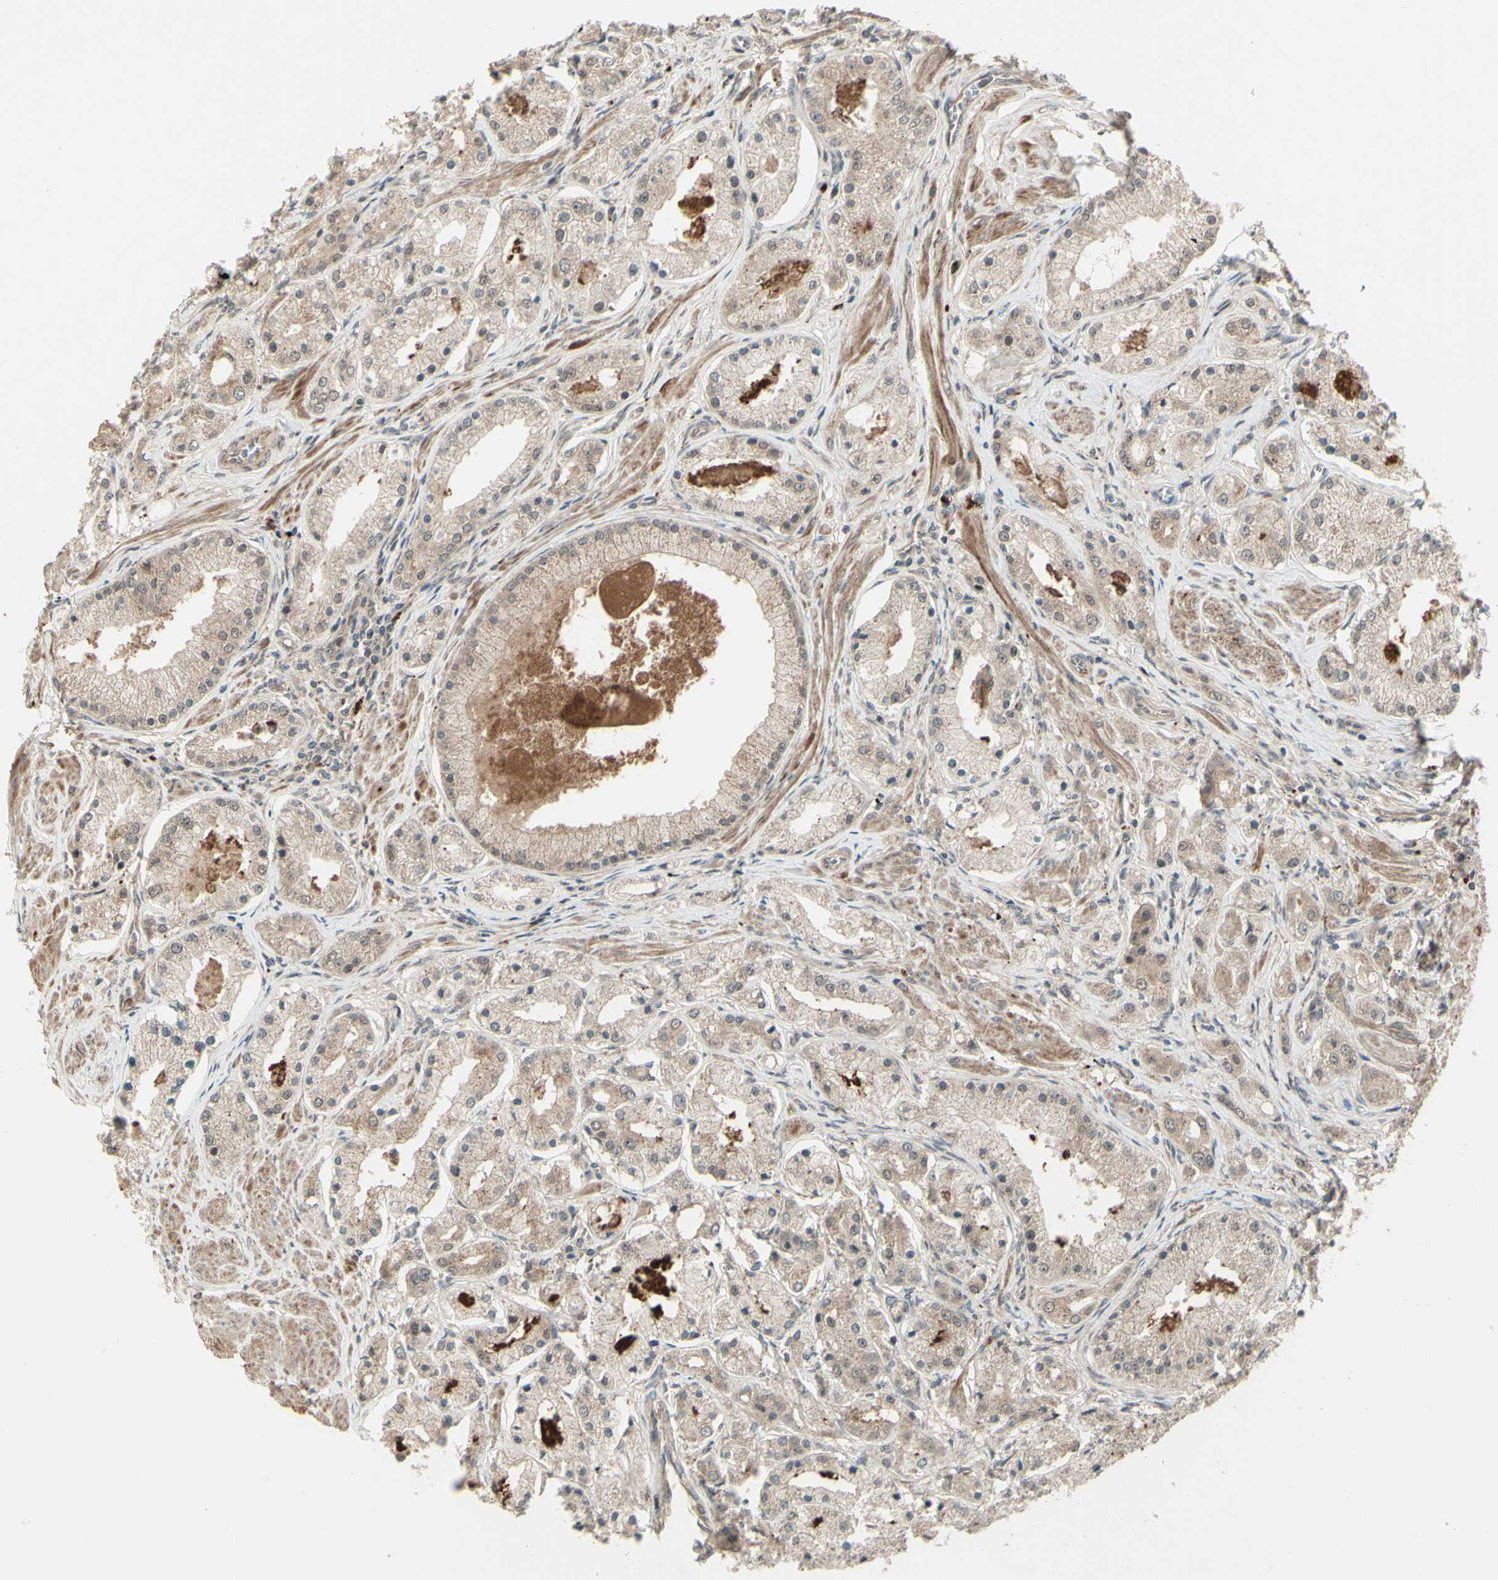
{"staining": {"intensity": "weak", "quantity": ">75%", "location": "cytoplasmic/membranous"}, "tissue": "prostate cancer", "cell_type": "Tumor cells", "image_type": "cancer", "snomed": [{"axis": "morphology", "description": "Adenocarcinoma, High grade"}, {"axis": "topography", "description": "Prostate"}], "caption": "Immunohistochemical staining of prostate cancer reveals low levels of weak cytoplasmic/membranous protein staining in approximately >75% of tumor cells. Using DAB (3,3'-diaminobenzidine) (brown) and hematoxylin (blue) stains, captured at high magnification using brightfield microscopy.", "gene": "MLF2", "patient": {"sex": "male", "age": 66}}